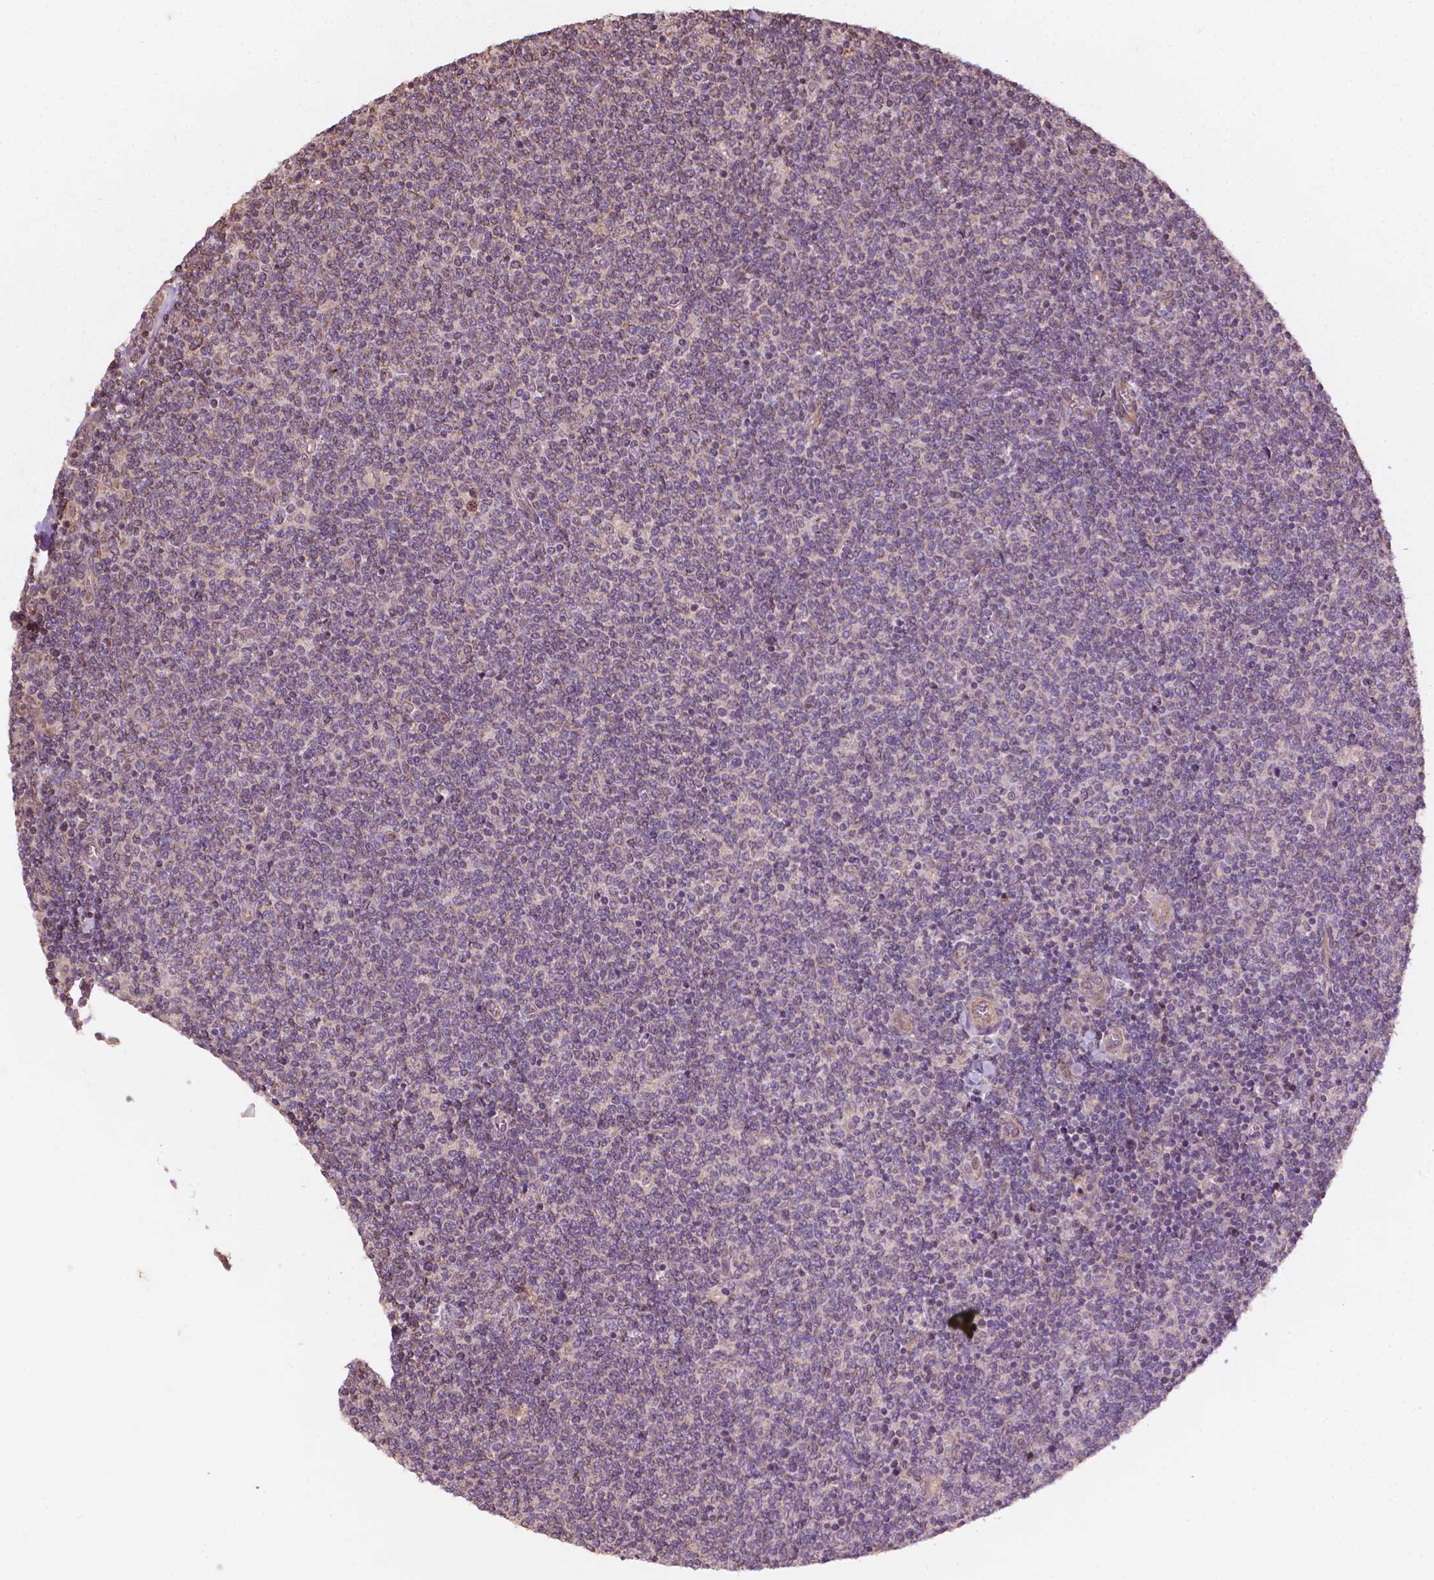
{"staining": {"intensity": "negative", "quantity": "none", "location": "none"}, "tissue": "lymphoma", "cell_type": "Tumor cells", "image_type": "cancer", "snomed": [{"axis": "morphology", "description": "Malignant lymphoma, non-Hodgkin's type, Low grade"}, {"axis": "topography", "description": "Lymph node"}], "caption": "The micrograph shows no staining of tumor cells in low-grade malignant lymphoma, non-Hodgkin's type.", "gene": "CDC42BPA", "patient": {"sex": "male", "age": 52}}